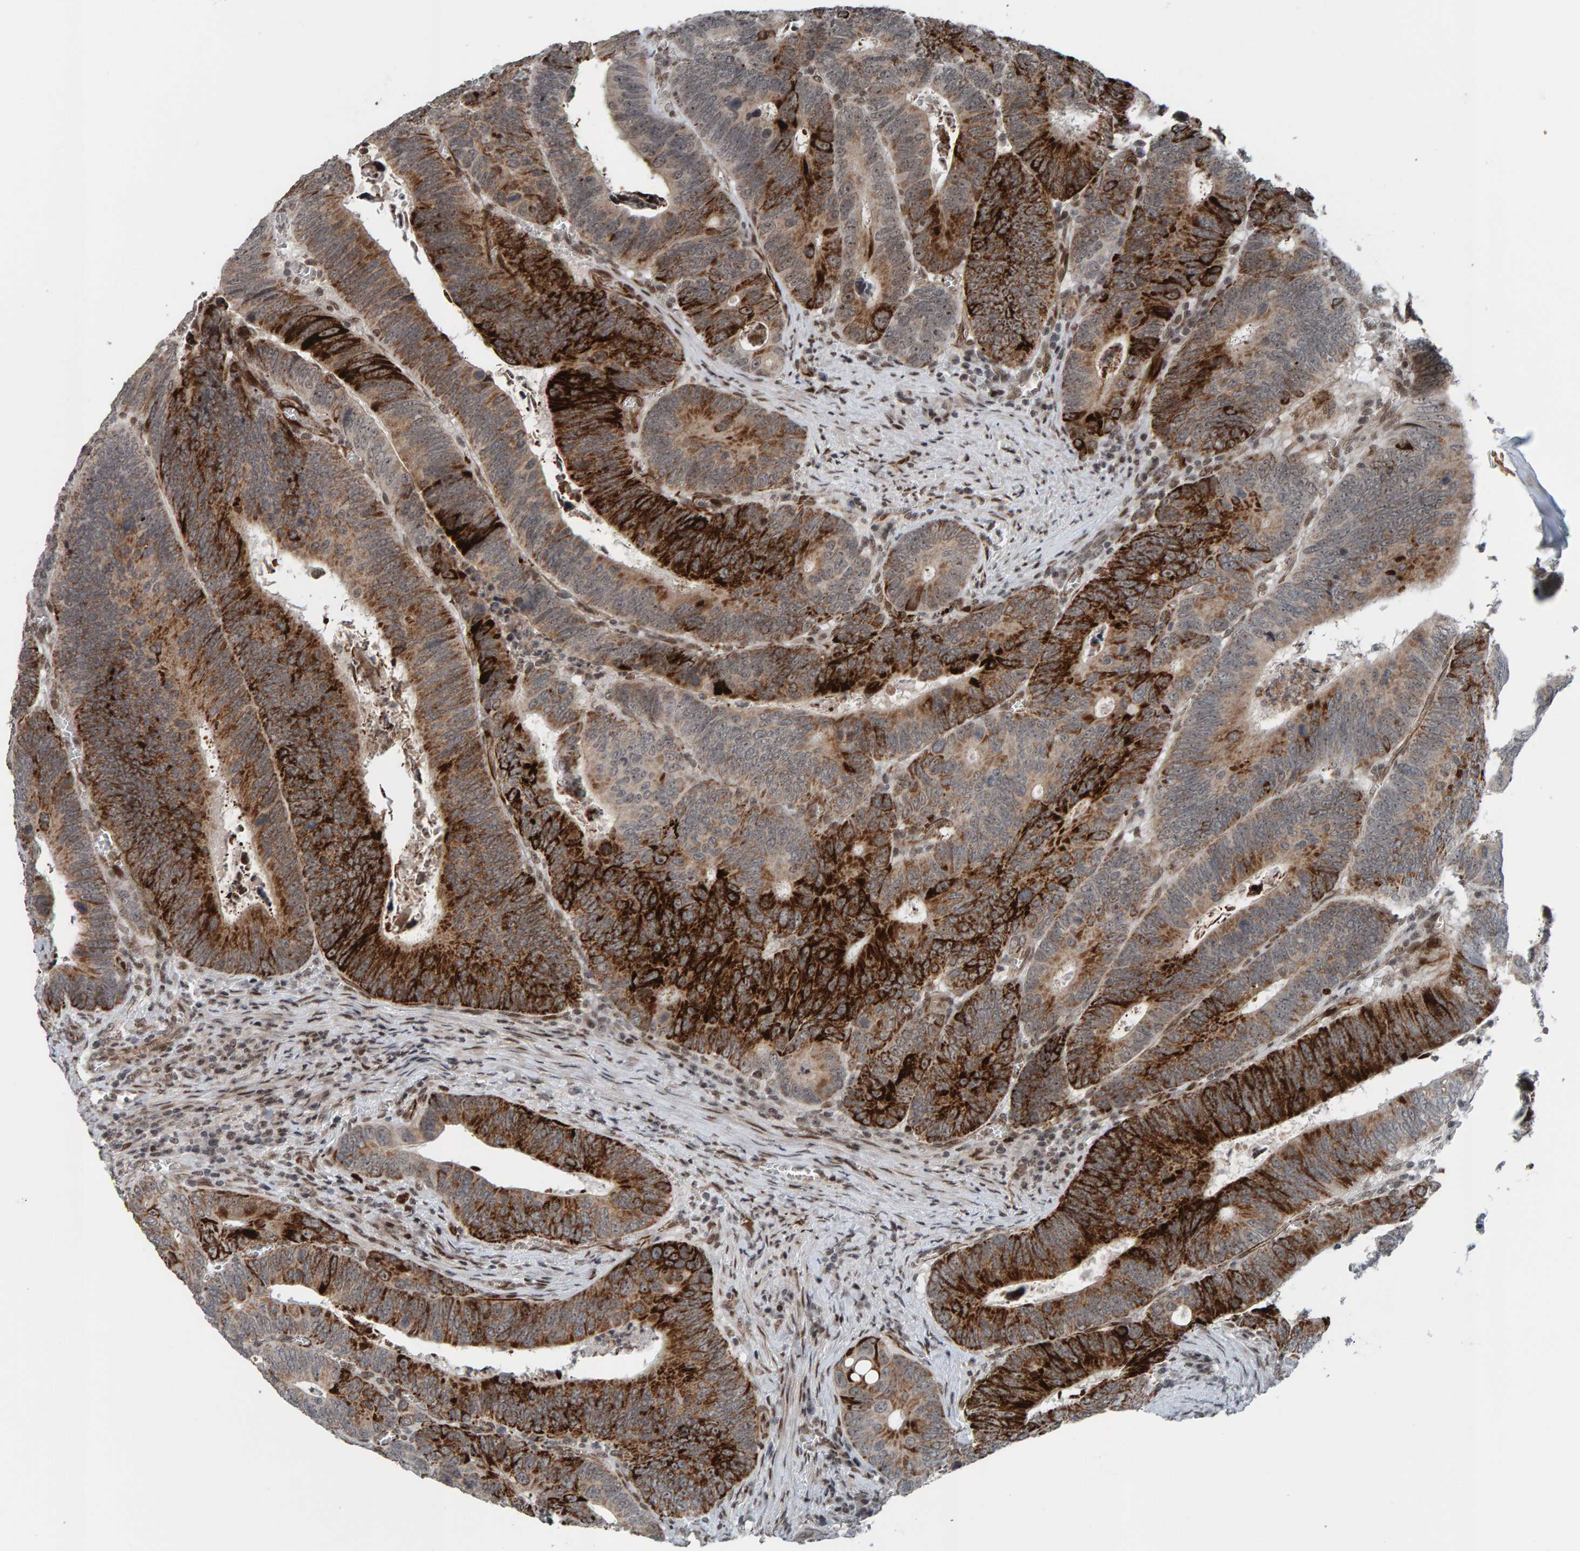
{"staining": {"intensity": "strong", "quantity": ">75%", "location": "cytoplasmic/membranous"}, "tissue": "colorectal cancer", "cell_type": "Tumor cells", "image_type": "cancer", "snomed": [{"axis": "morphology", "description": "Inflammation, NOS"}, {"axis": "morphology", "description": "Adenocarcinoma, NOS"}, {"axis": "topography", "description": "Colon"}], "caption": "Immunohistochemical staining of adenocarcinoma (colorectal) demonstrates high levels of strong cytoplasmic/membranous protein staining in about >75% of tumor cells.", "gene": "ZNF366", "patient": {"sex": "male", "age": 72}}